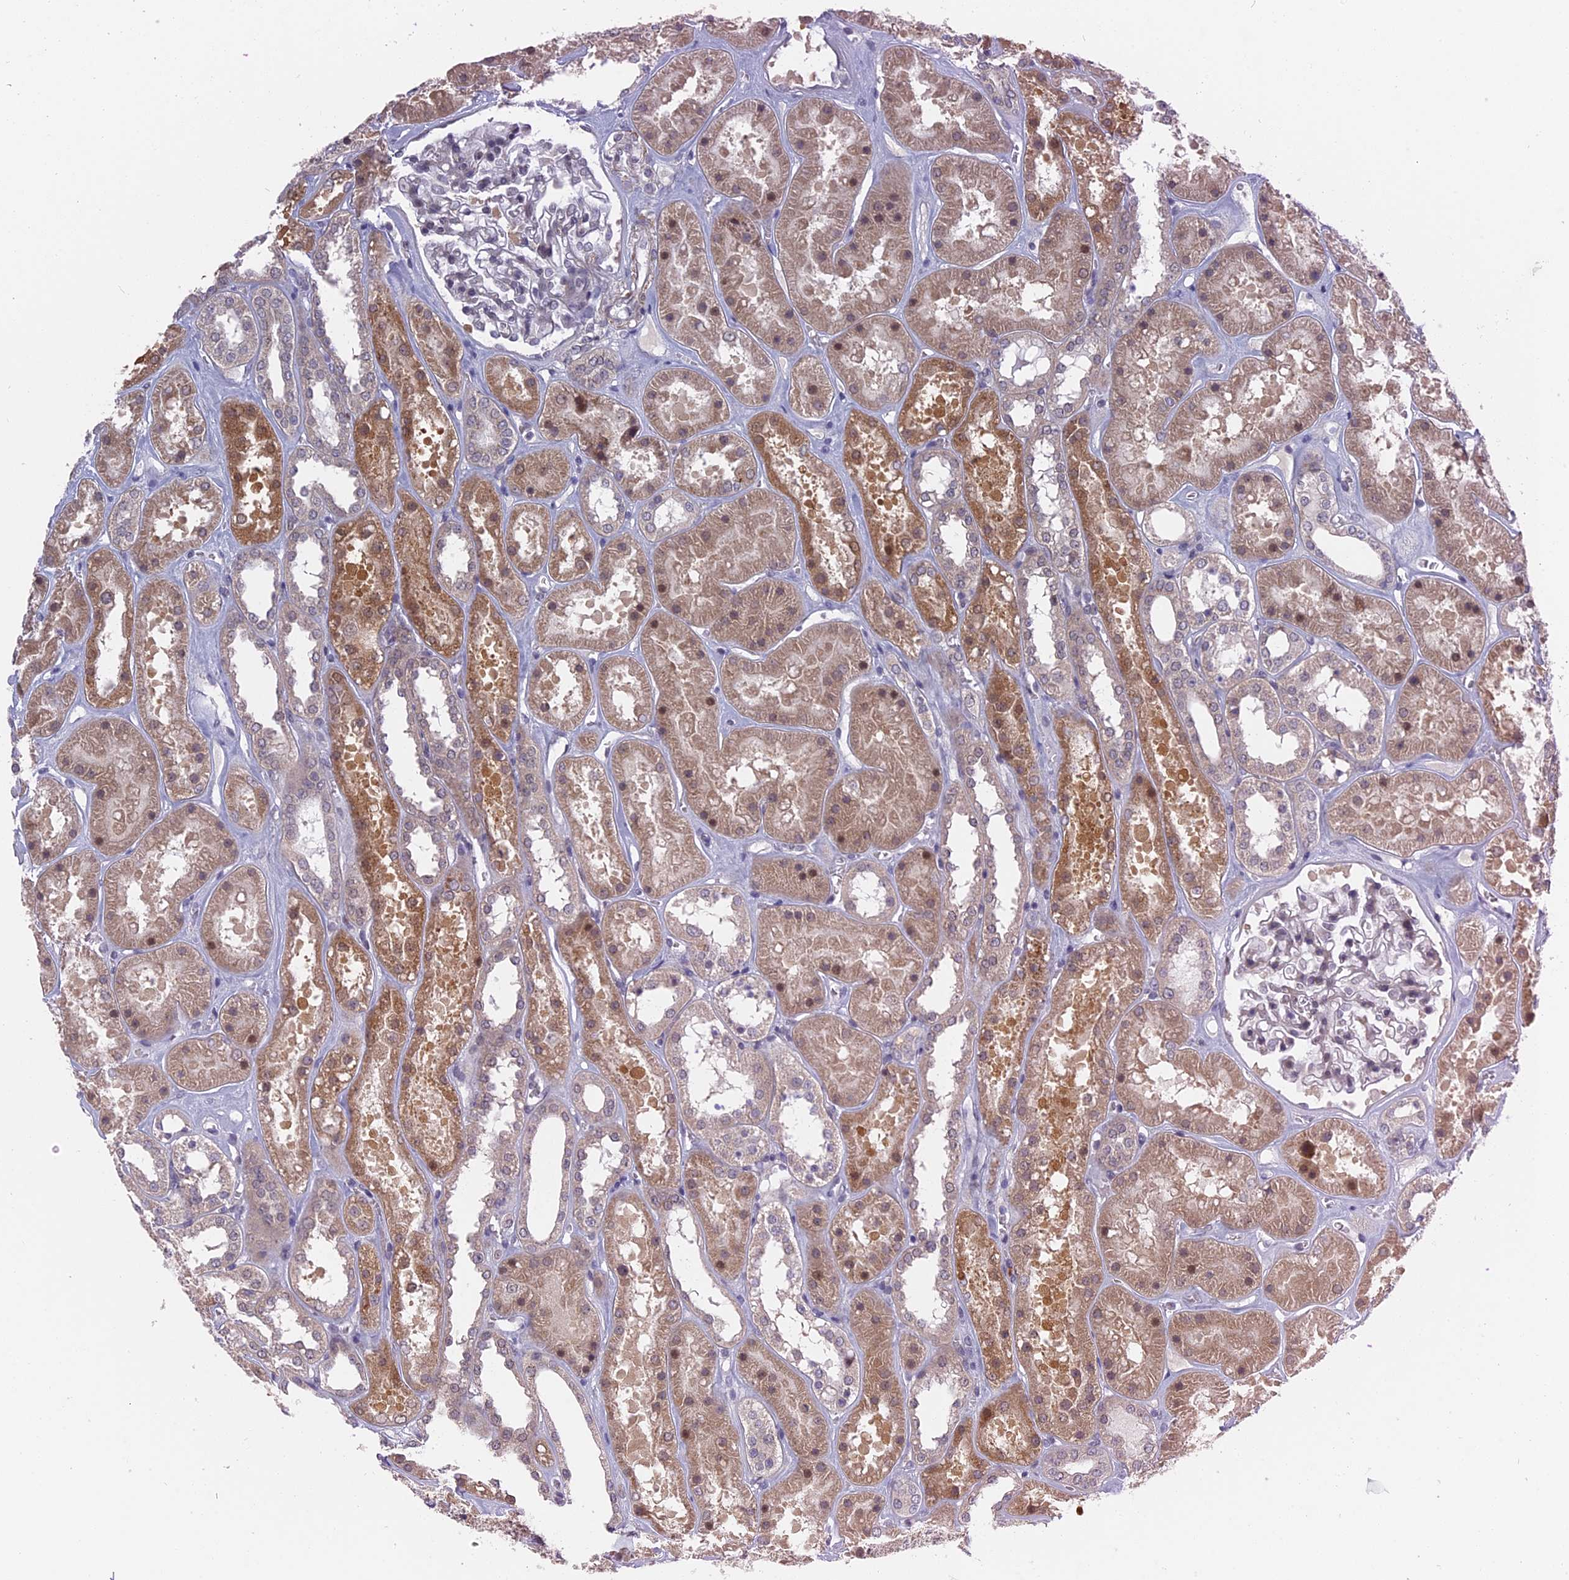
{"staining": {"intensity": "negative", "quantity": "none", "location": "none"}, "tissue": "kidney", "cell_type": "Cells in glomeruli", "image_type": "normal", "snomed": [{"axis": "morphology", "description": "Normal tissue, NOS"}, {"axis": "topography", "description": "Kidney"}], "caption": "DAB immunohistochemical staining of benign human kidney reveals no significant positivity in cells in glomeruli.", "gene": "MTRF1", "patient": {"sex": "female", "age": 41}}